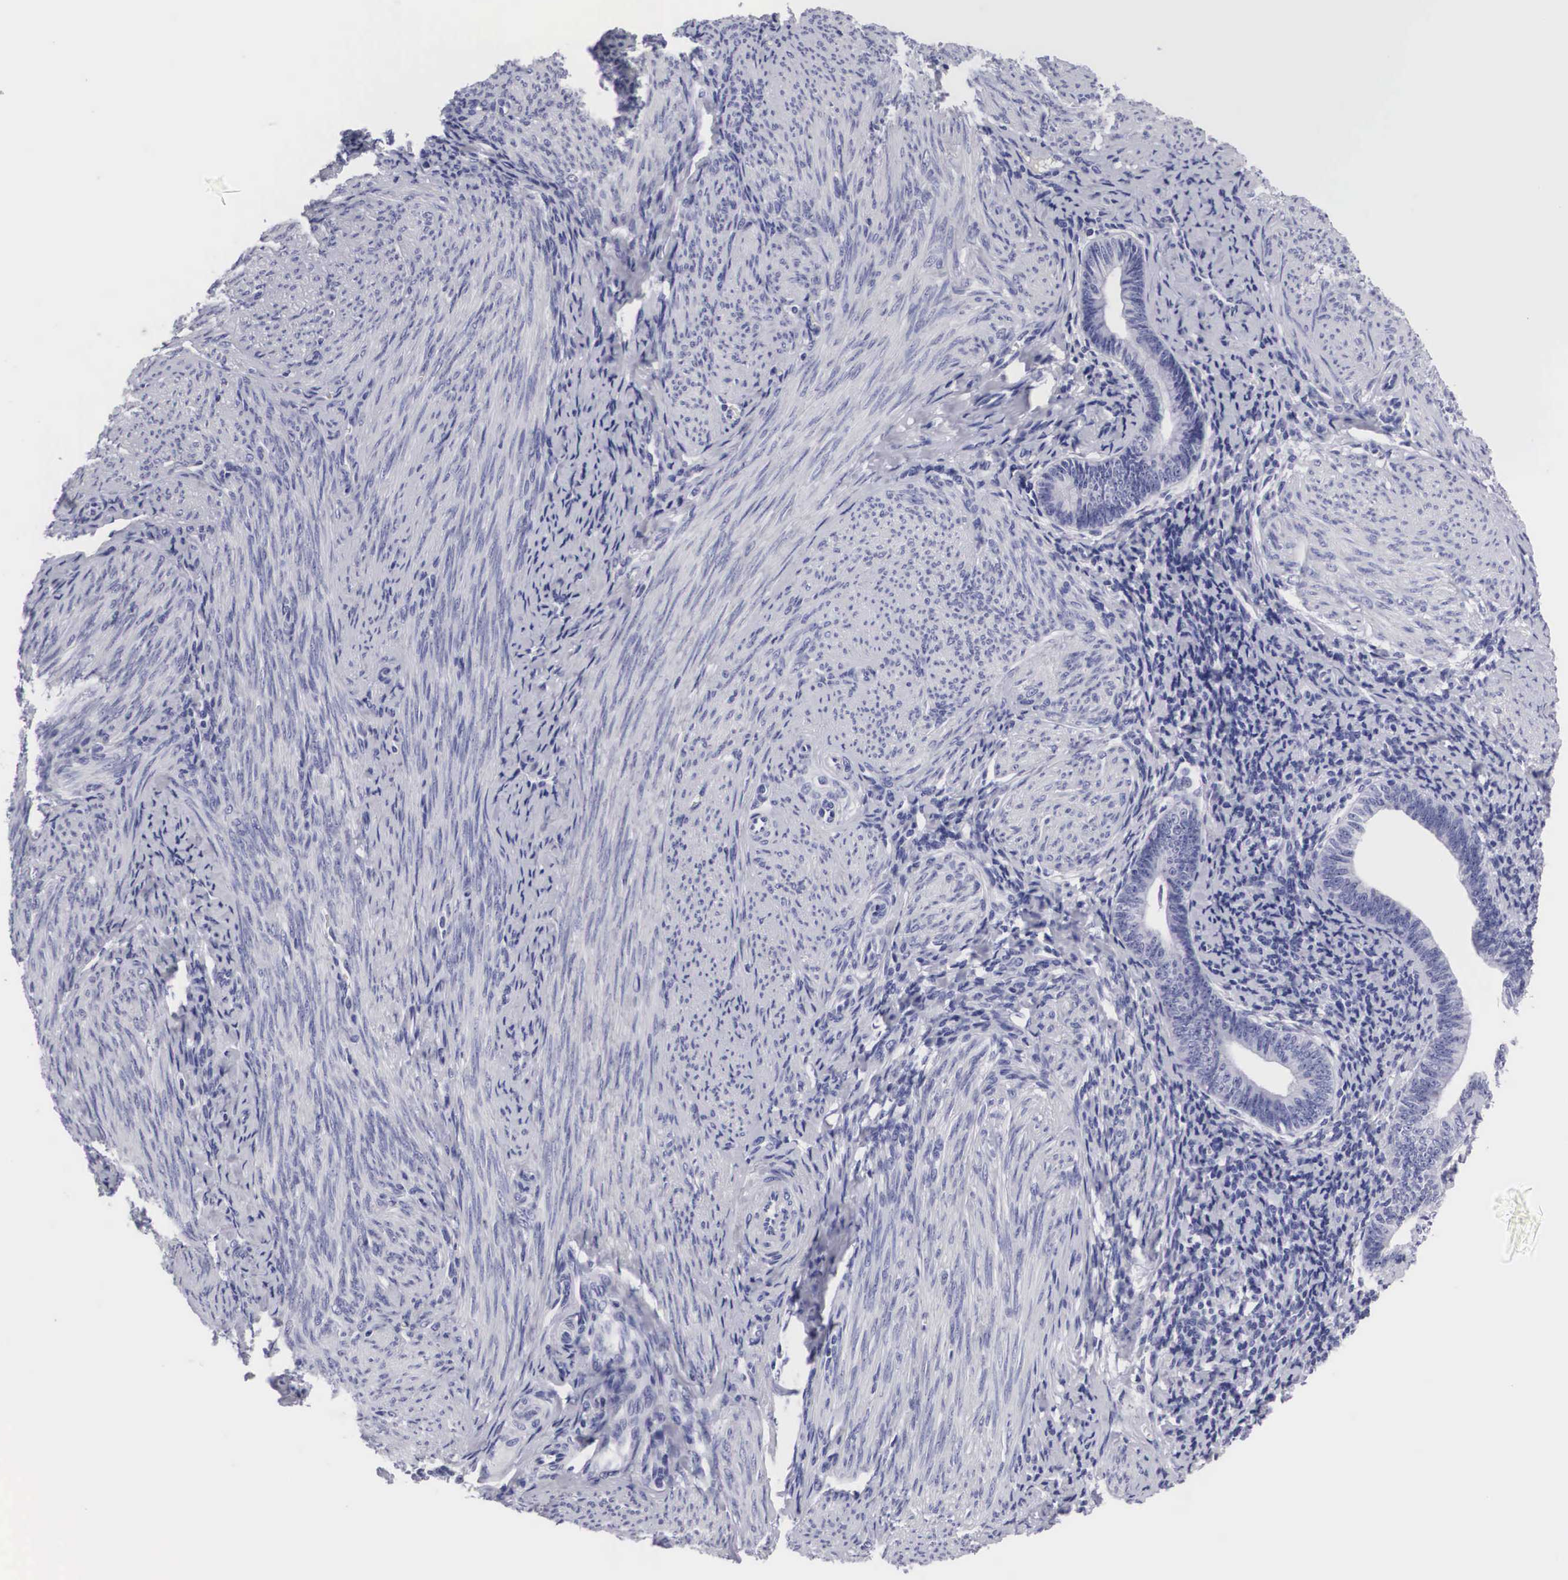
{"staining": {"intensity": "negative", "quantity": "none", "location": "none"}, "tissue": "endometrial cancer", "cell_type": "Tumor cells", "image_type": "cancer", "snomed": [{"axis": "morphology", "description": "Adenocarcinoma, NOS"}, {"axis": "topography", "description": "Endometrium"}], "caption": "A histopathology image of human endometrial cancer (adenocarcinoma) is negative for staining in tumor cells.", "gene": "ARMCX3", "patient": {"sex": "female", "age": 63}}